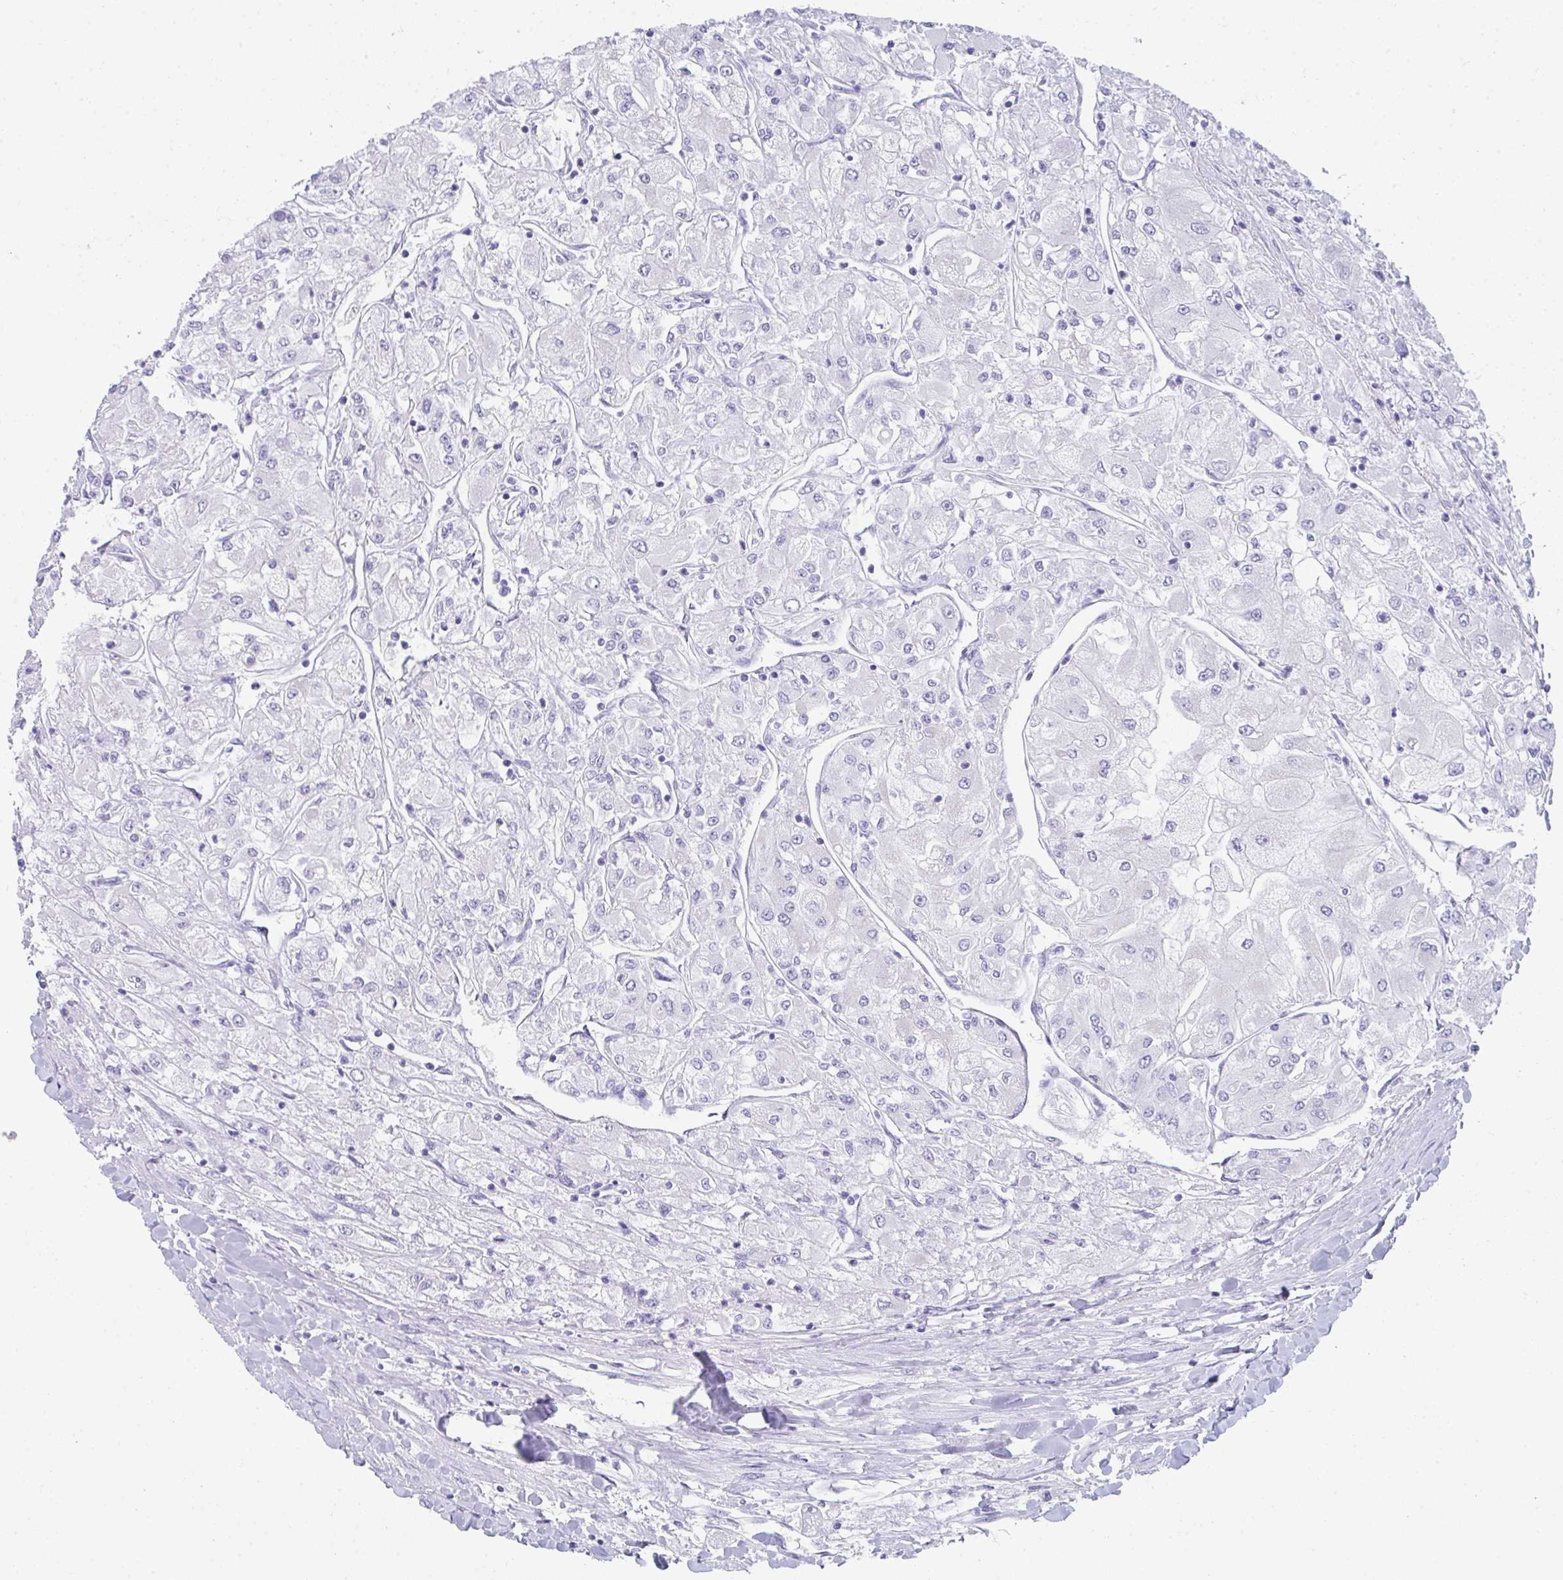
{"staining": {"intensity": "negative", "quantity": "none", "location": "none"}, "tissue": "renal cancer", "cell_type": "Tumor cells", "image_type": "cancer", "snomed": [{"axis": "morphology", "description": "Adenocarcinoma, NOS"}, {"axis": "topography", "description": "Kidney"}], "caption": "This is an immunohistochemistry (IHC) histopathology image of human renal adenocarcinoma. There is no expression in tumor cells.", "gene": "RLF", "patient": {"sex": "male", "age": 80}}